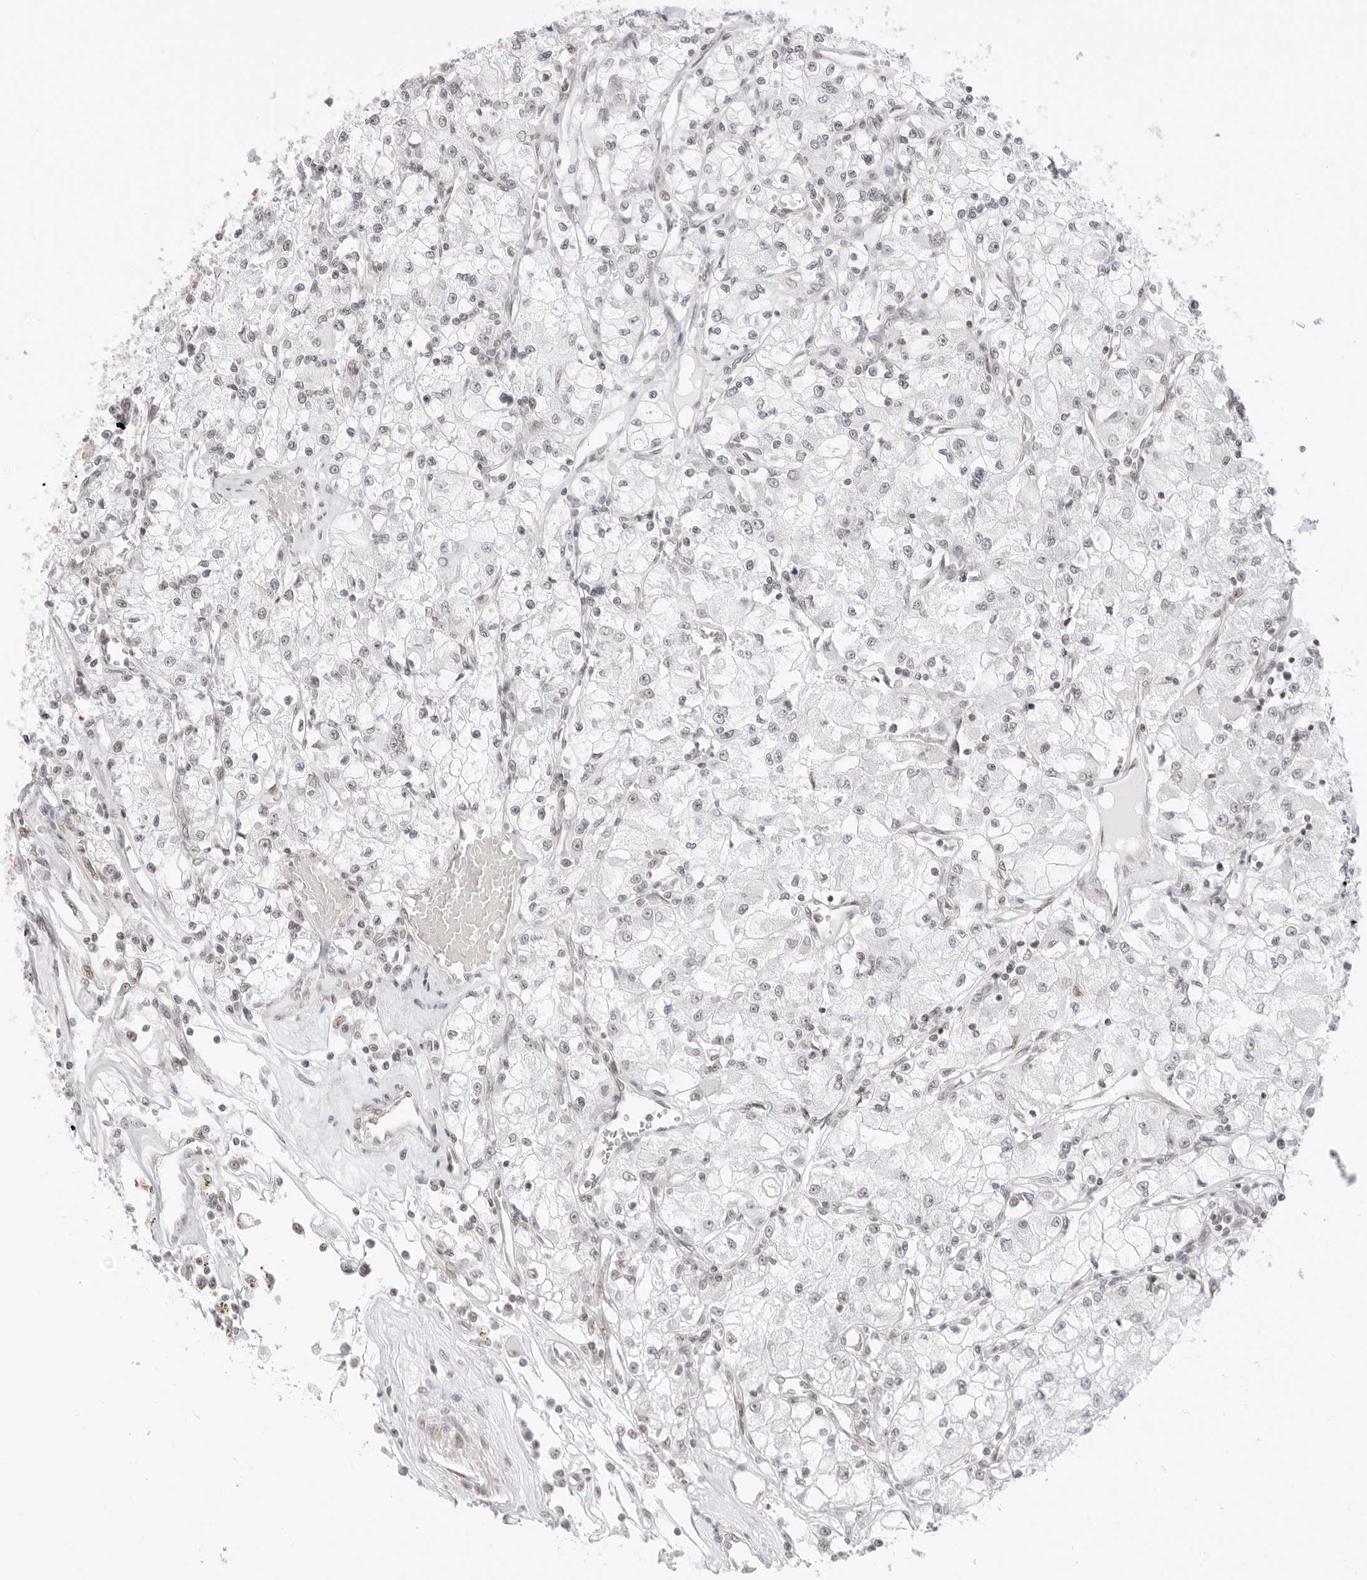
{"staining": {"intensity": "negative", "quantity": "none", "location": "none"}, "tissue": "renal cancer", "cell_type": "Tumor cells", "image_type": "cancer", "snomed": [{"axis": "morphology", "description": "Adenocarcinoma, NOS"}, {"axis": "topography", "description": "Kidney"}], "caption": "Micrograph shows no significant protein staining in tumor cells of renal adenocarcinoma.", "gene": "TCIM", "patient": {"sex": "female", "age": 59}}